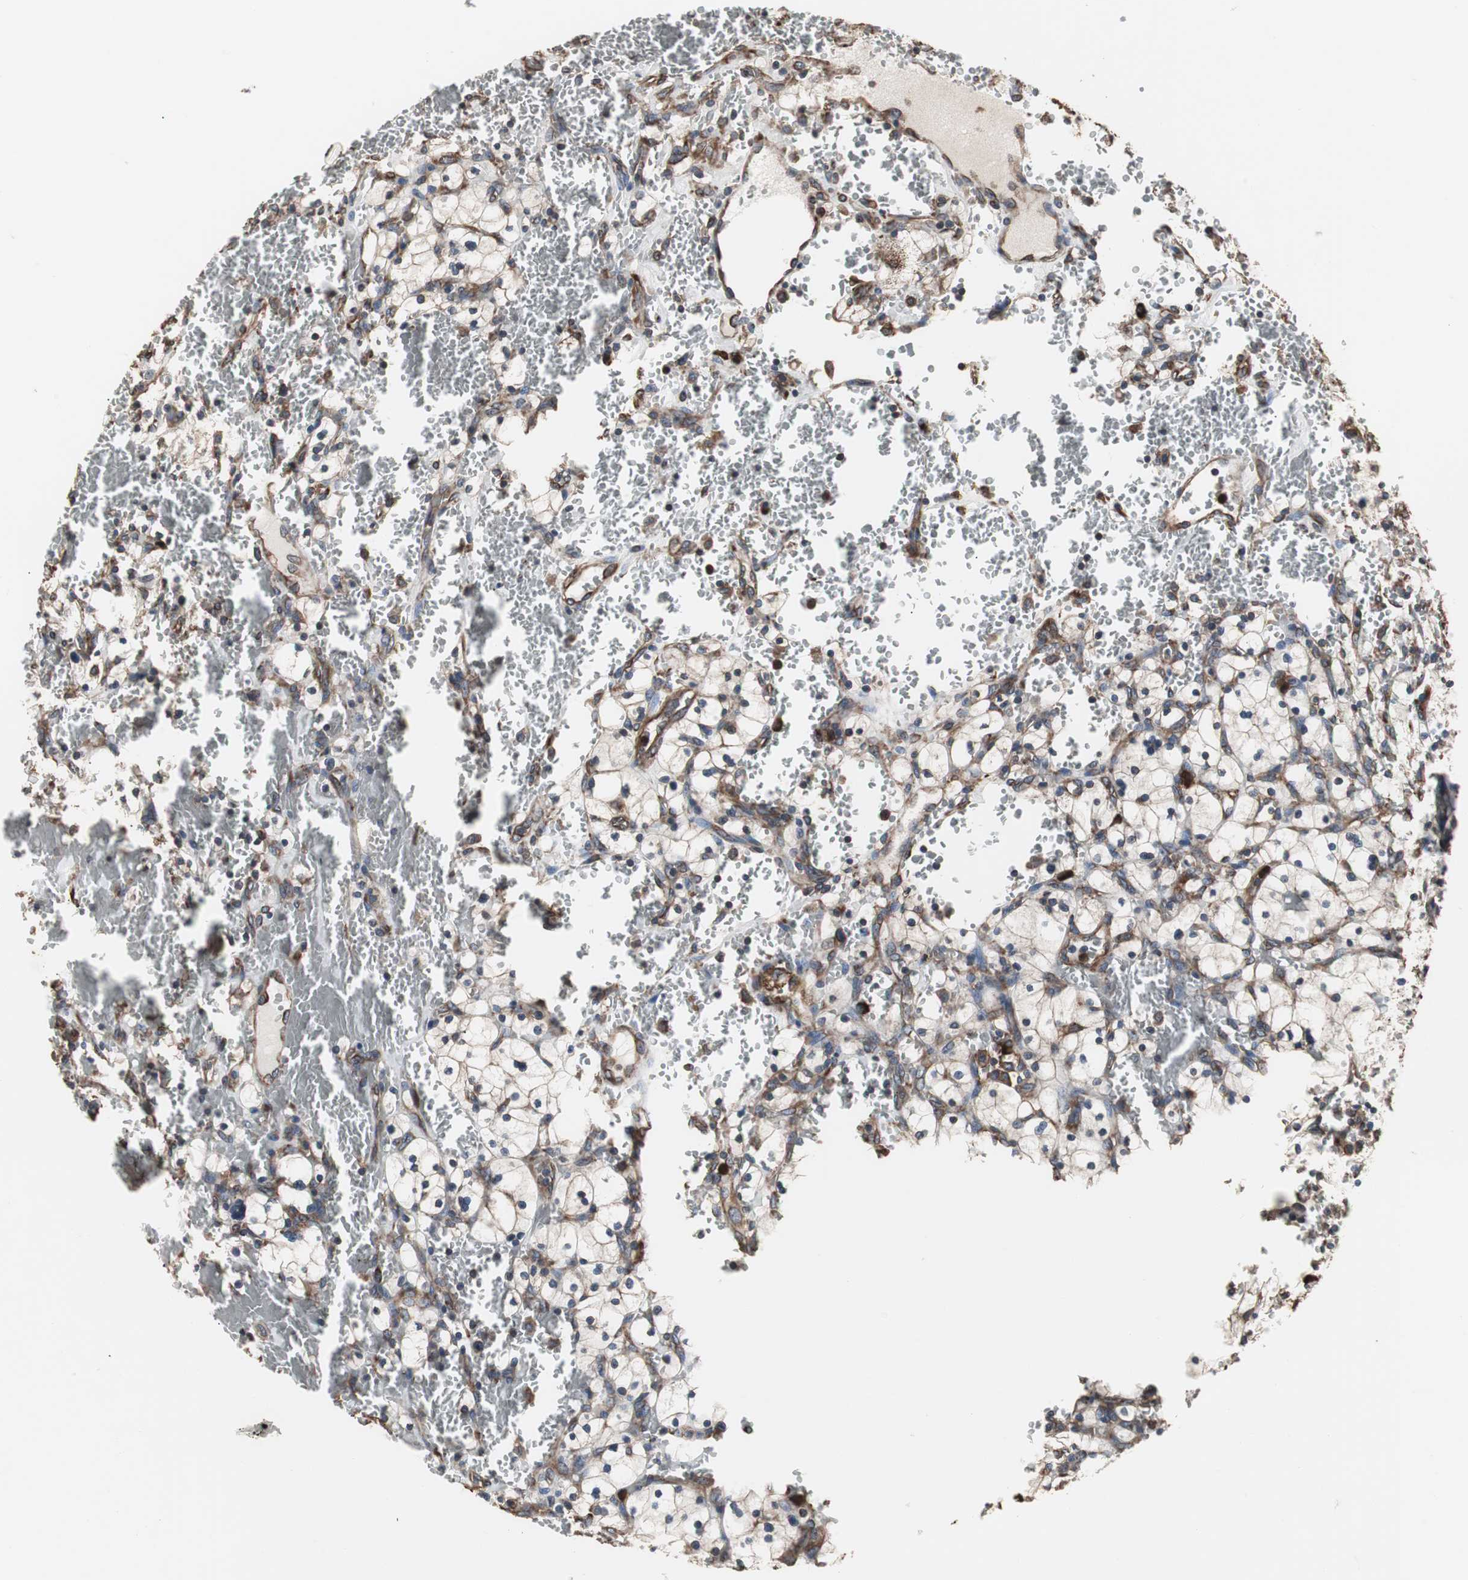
{"staining": {"intensity": "weak", "quantity": ">75%", "location": "cytoplasmic/membranous"}, "tissue": "renal cancer", "cell_type": "Tumor cells", "image_type": "cancer", "snomed": [{"axis": "morphology", "description": "Adenocarcinoma, NOS"}, {"axis": "topography", "description": "Kidney"}], "caption": "The image reveals a brown stain indicating the presence of a protein in the cytoplasmic/membranous of tumor cells in renal adenocarcinoma.", "gene": "CALU", "patient": {"sex": "female", "age": 83}}